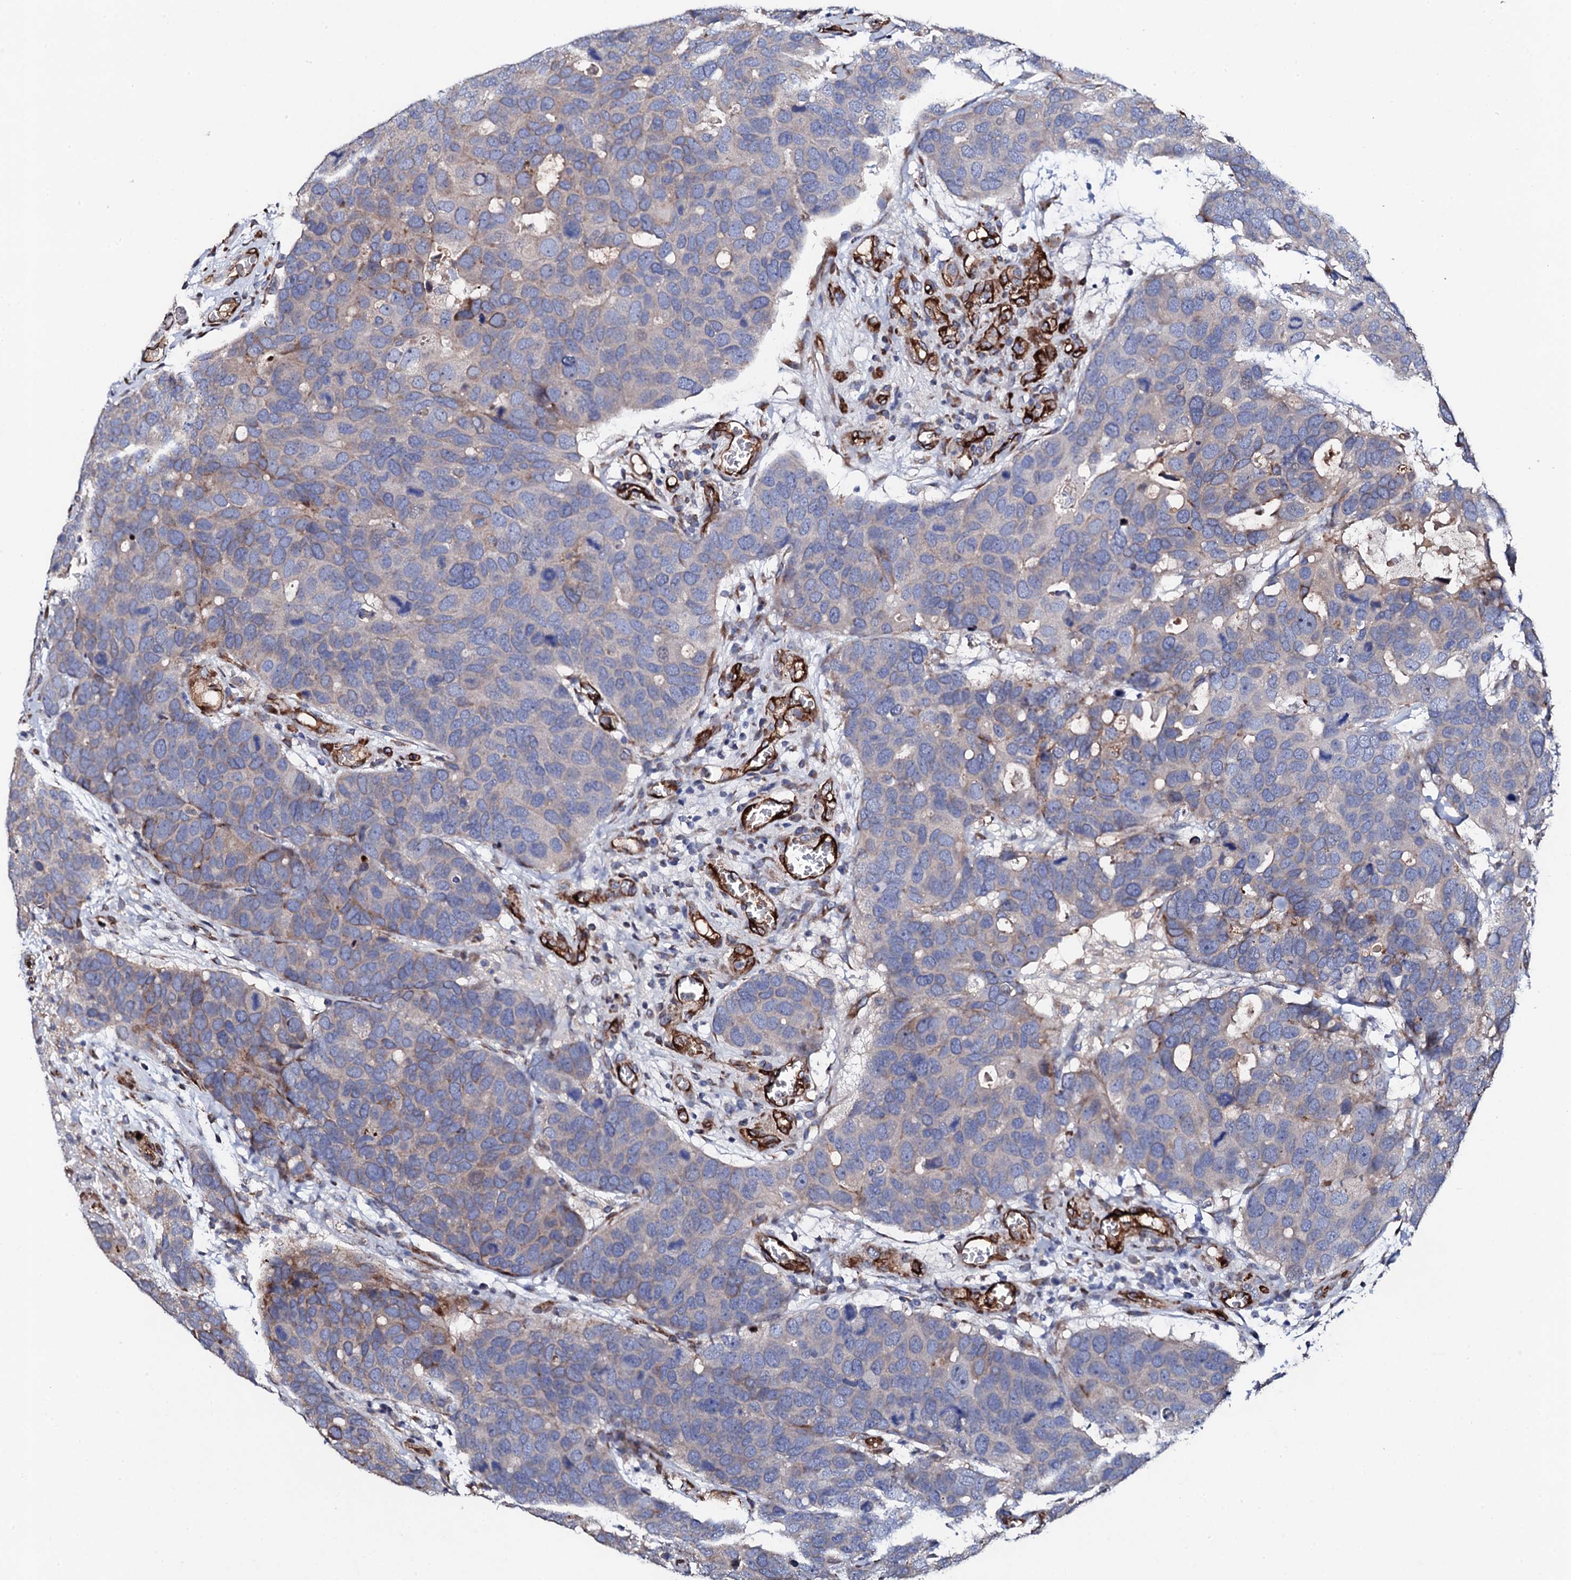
{"staining": {"intensity": "negative", "quantity": "none", "location": "none"}, "tissue": "breast cancer", "cell_type": "Tumor cells", "image_type": "cancer", "snomed": [{"axis": "morphology", "description": "Duct carcinoma"}, {"axis": "topography", "description": "Breast"}], "caption": "Protein analysis of intraductal carcinoma (breast) reveals no significant positivity in tumor cells. (DAB (3,3'-diaminobenzidine) immunohistochemistry (IHC) with hematoxylin counter stain).", "gene": "DBX1", "patient": {"sex": "female", "age": 83}}